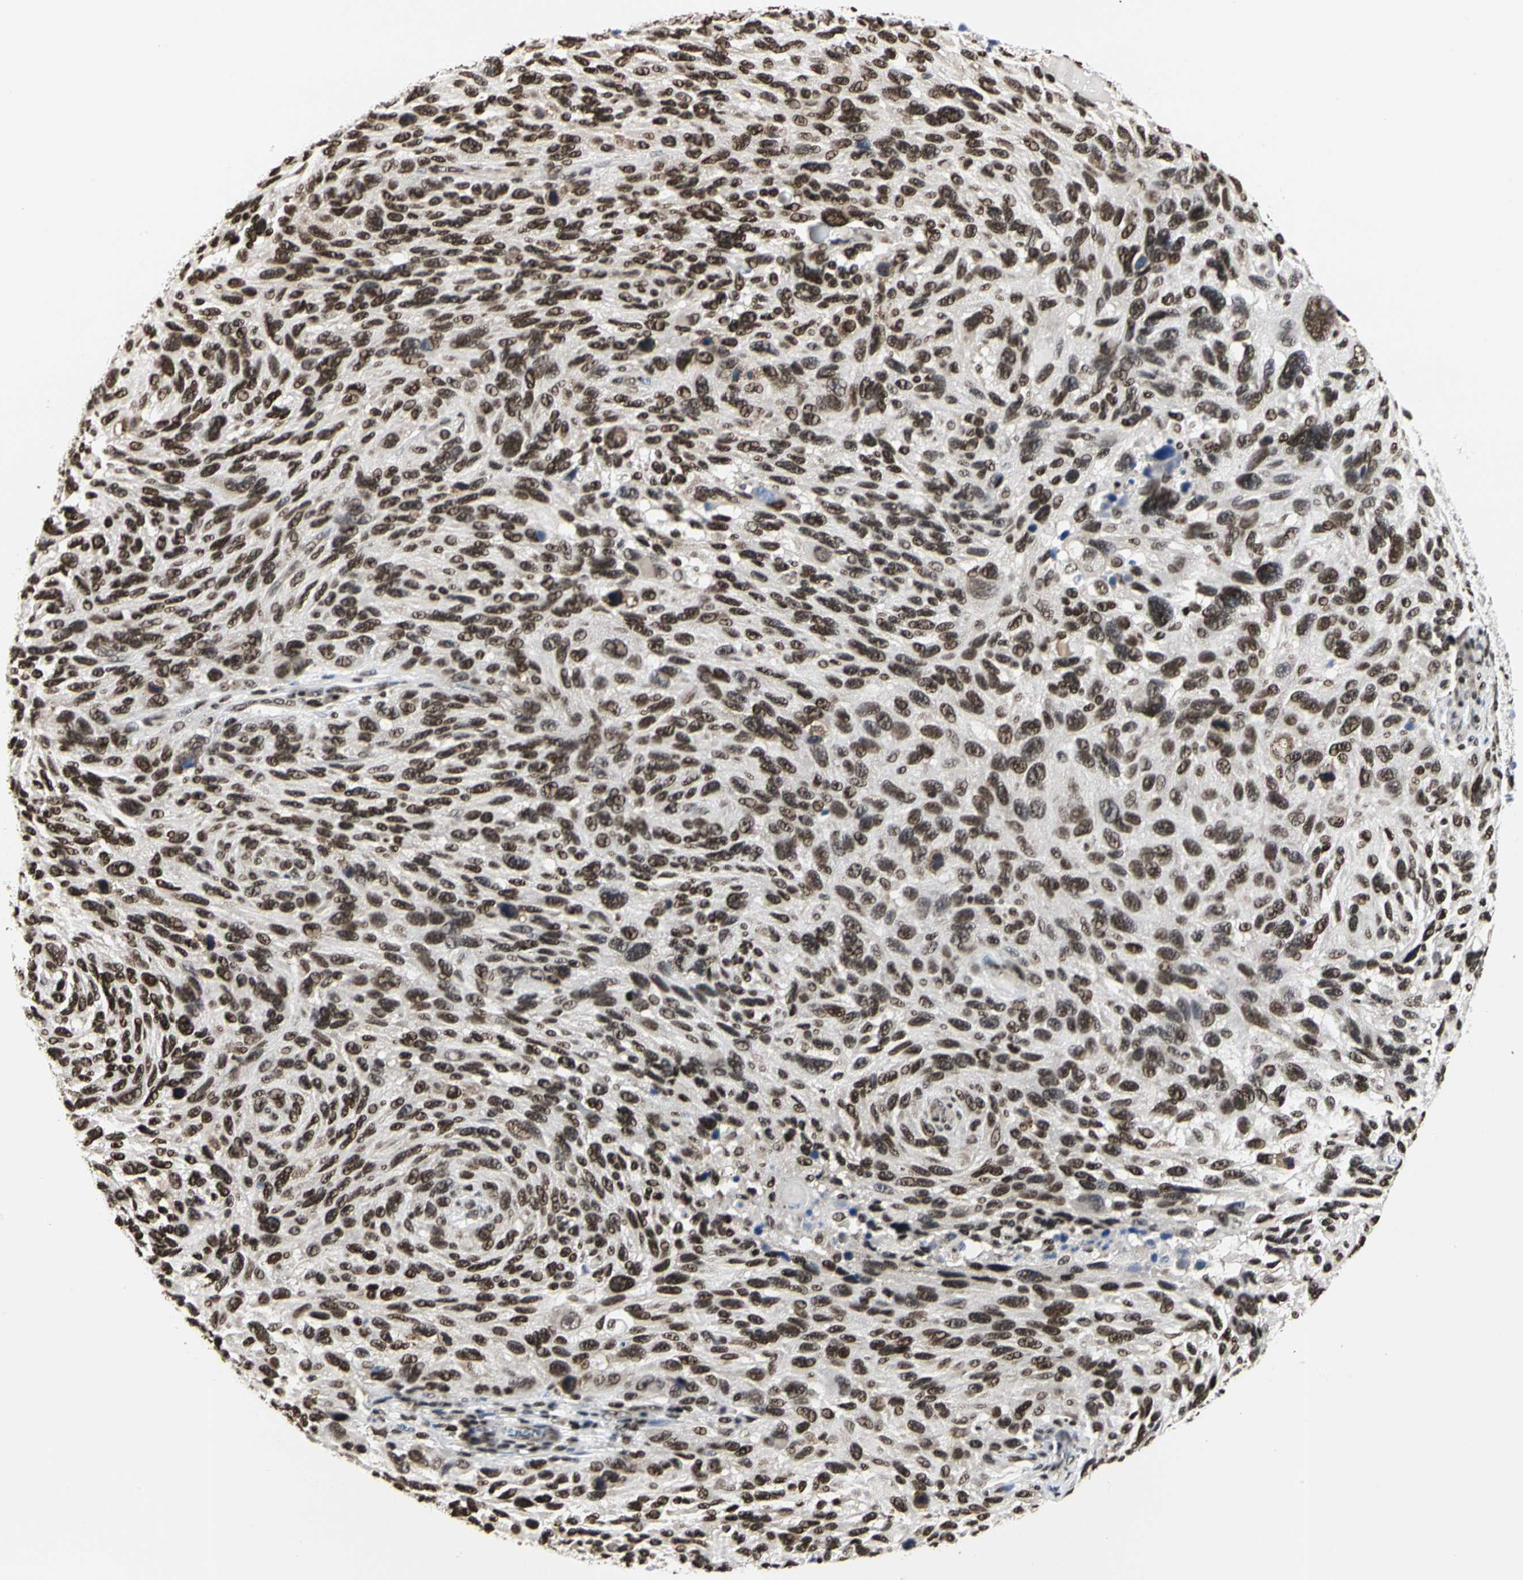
{"staining": {"intensity": "strong", "quantity": ">75%", "location": "nuclear"}, "tissue": "melanoma", "cell_type": "Tumor cells", "image_type": "cancer", "snomed": [{"axis": "morphology", "description": "Malignant melanoma, NOS"}, {"axis": "topography", "description": "Skin"}], "caption": "This is an image of immunohistochemistry staining of melanoma, which shows strong staining in the nuclear of tumor cells.", "gene": "PRMT3", "patient": {"sex": "male", "age": 53}}